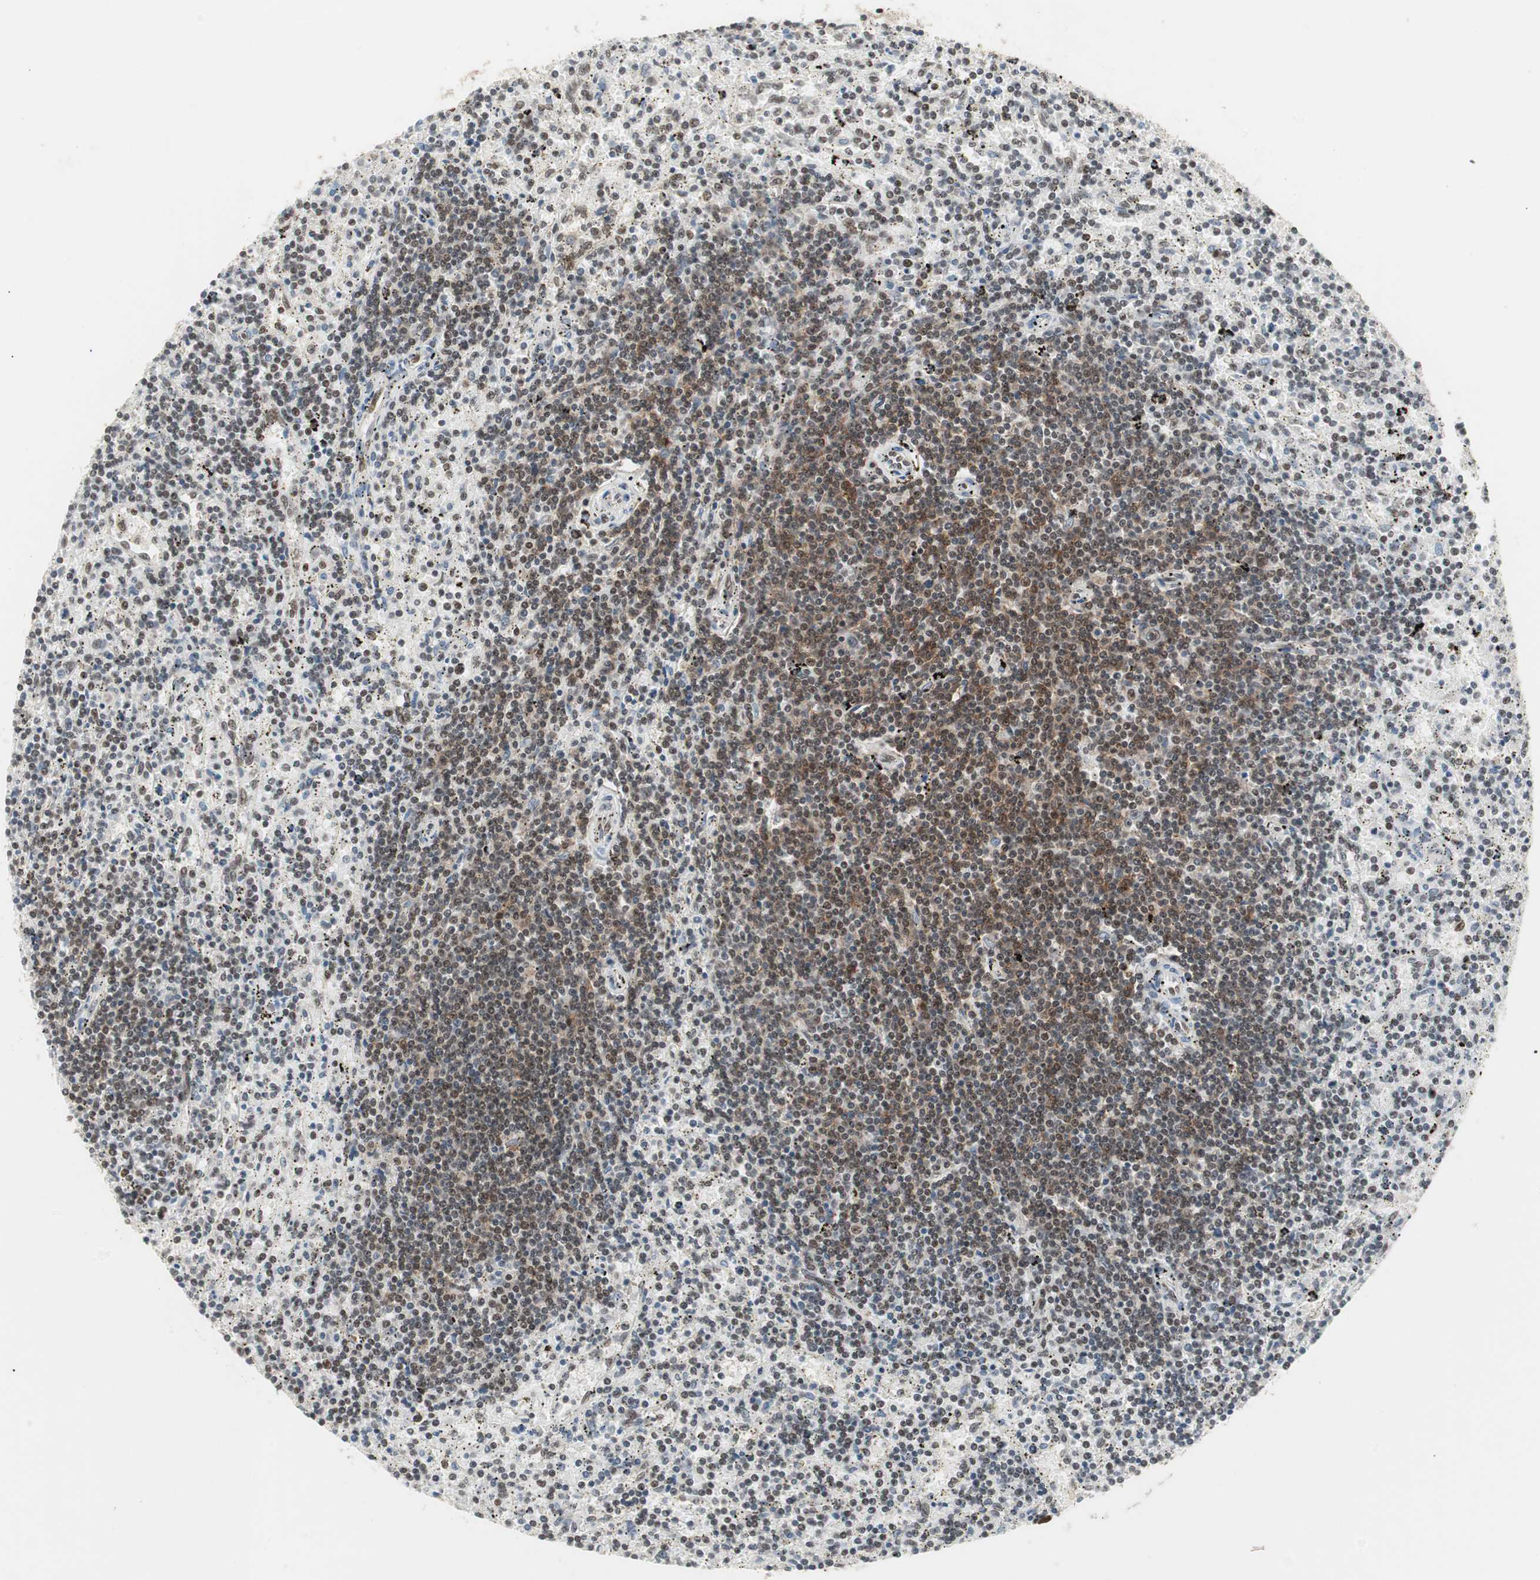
{"staining": {"intensity": "strong", "quantity": "25%-75%", "location": "nuclear"}, "tissue": "lymphoma", "cell_type": "Tumor cells", "image_type": "cancer", "snomed": [{"axis": "morphology", "description": "Malignant lymphoma, non-Hodgkin's type, Low grade"}, {"axis": "topography", "description": "Spleen"}], "caption": "Protein staining of low-grade malignant lymphoma, non-Hodgkin's type tissue exhibits strong nuclear positivity in approximately 25%-75% of tumor cells.", "gene": "RTF1", "patient": {"sex": "male", "age": 76}}